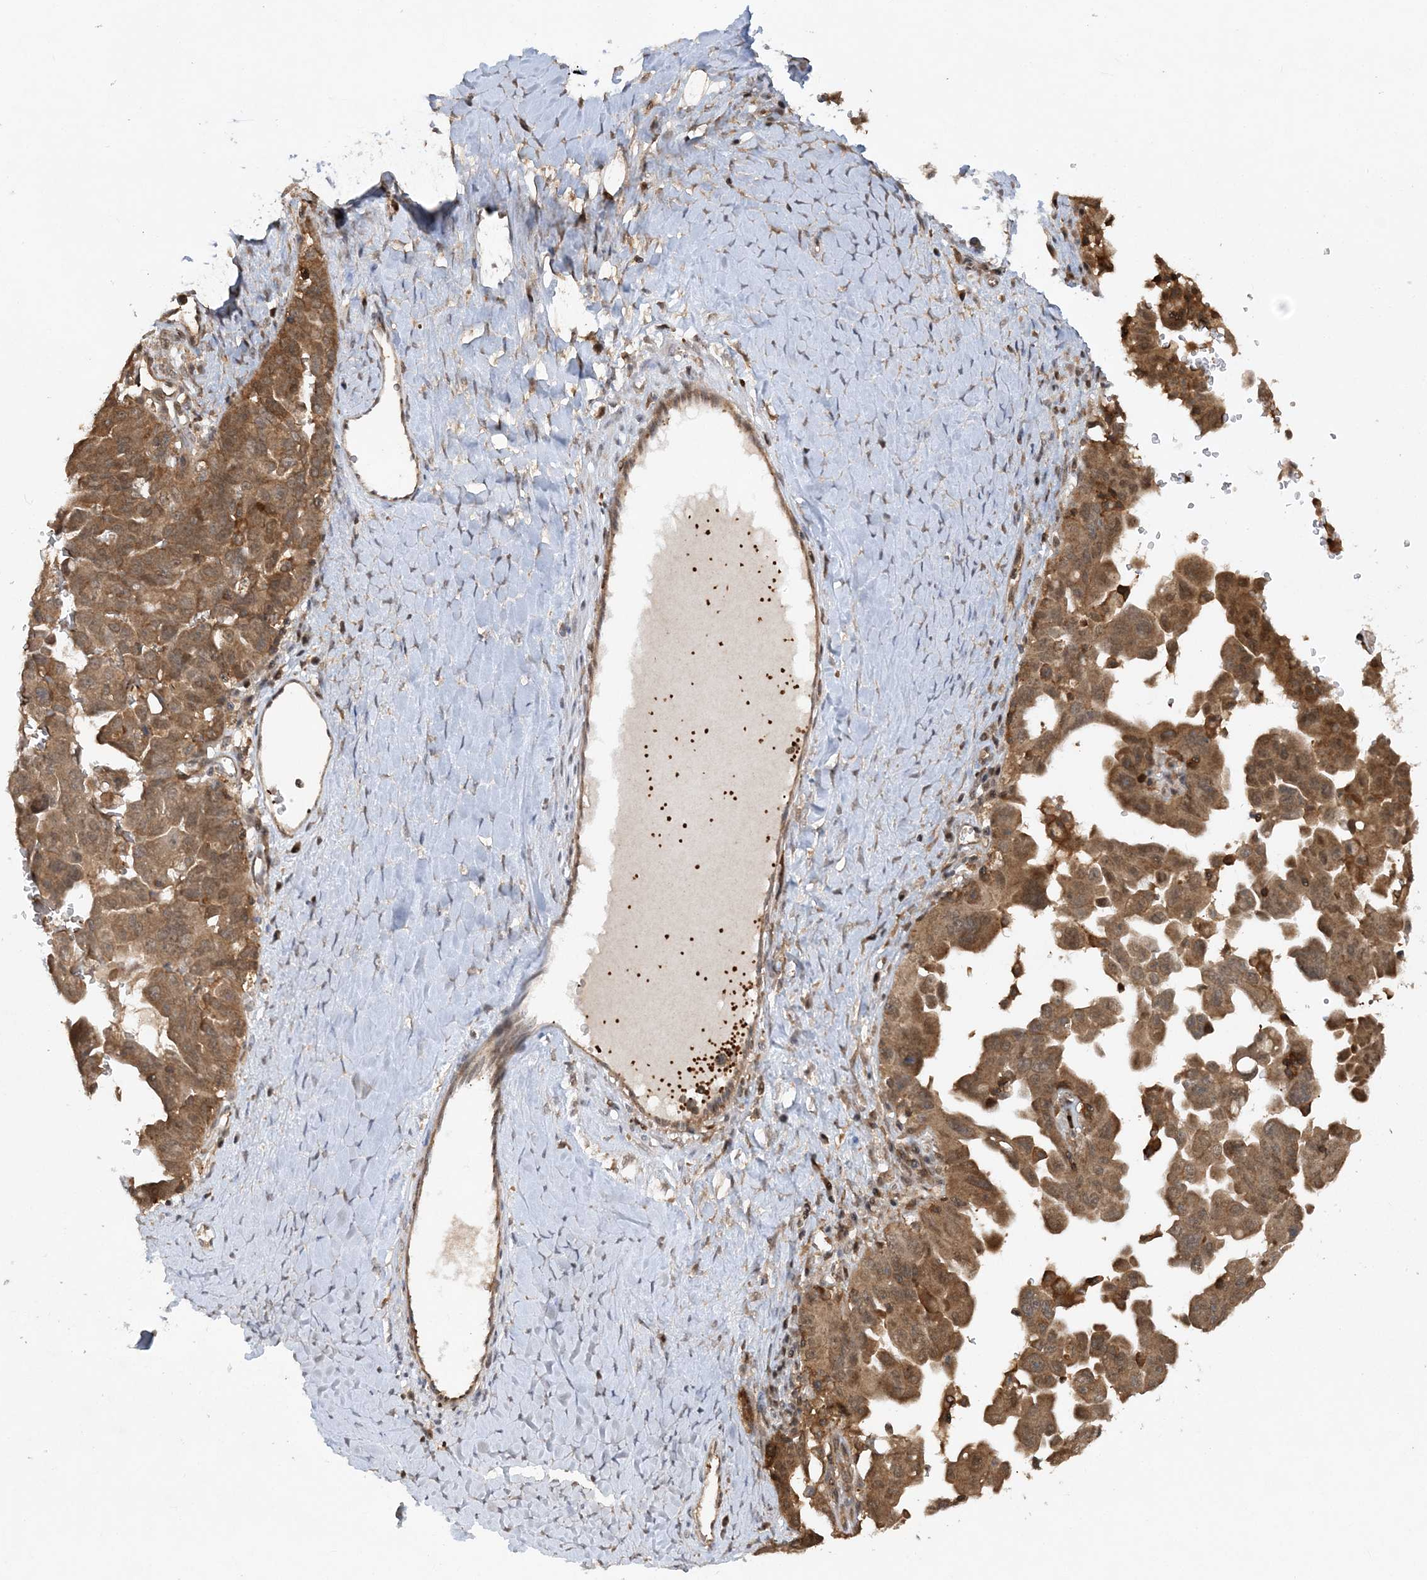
{"staining": {"intensity": "moderate", "quantity": ">75%", "location": "cytoplasmic/membranous"}, "tissue": "ovarian cancer", "cell_type": "Tumor cells", "image_type": "cancer", "snomed": [{"axis": "morphology", "description": "Carcinoma, endometroid"}, {"axis": "topography", "description": "Ovary"}], "caption": "This is a photomicrograph of IHC staining of ovarian cancer (endometroid carcinoma), which shows moderate staining in the cytoplasmic/membranous of tumor cells.", "gene": "ACYP1", "patient": {"sex": "female", "age": 62}}